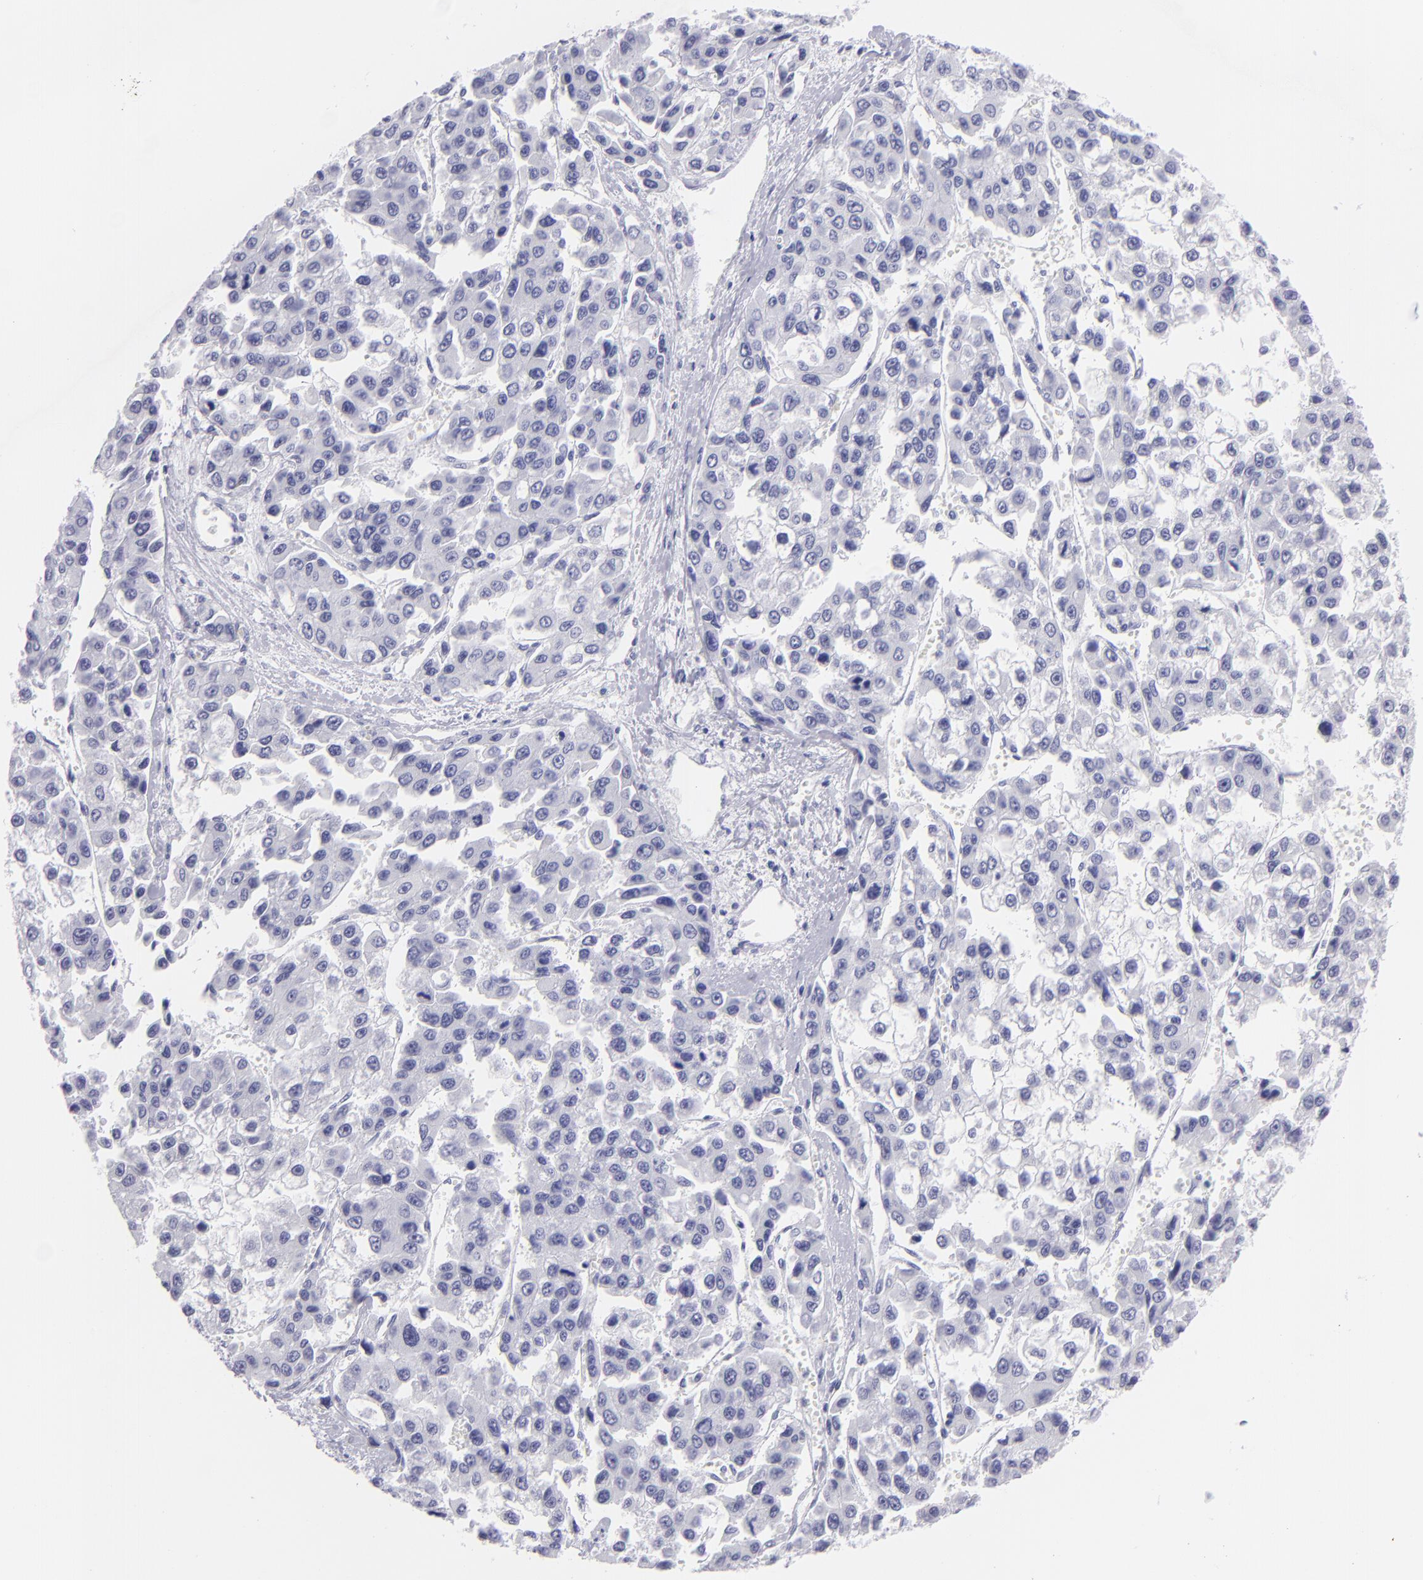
{"staining": {"intensity": "negative", "quantity": "none", "location": "none"}, "tissue": "liver cancer", "cell_type": "Tumor cells", "image_type": "cancer", "snomed": [{"axis": "morphology", "description": "Carcinoma, Hepatocellular, NOS"}, {"axis": "topography", "description": "Liver"}], "caption": "A histopathology image of liver cancer stained for a protein exhibits no brown staining in tumor cells.", "gene": "SLC1A2", "patient": {"sex": "female", "age": 66}}